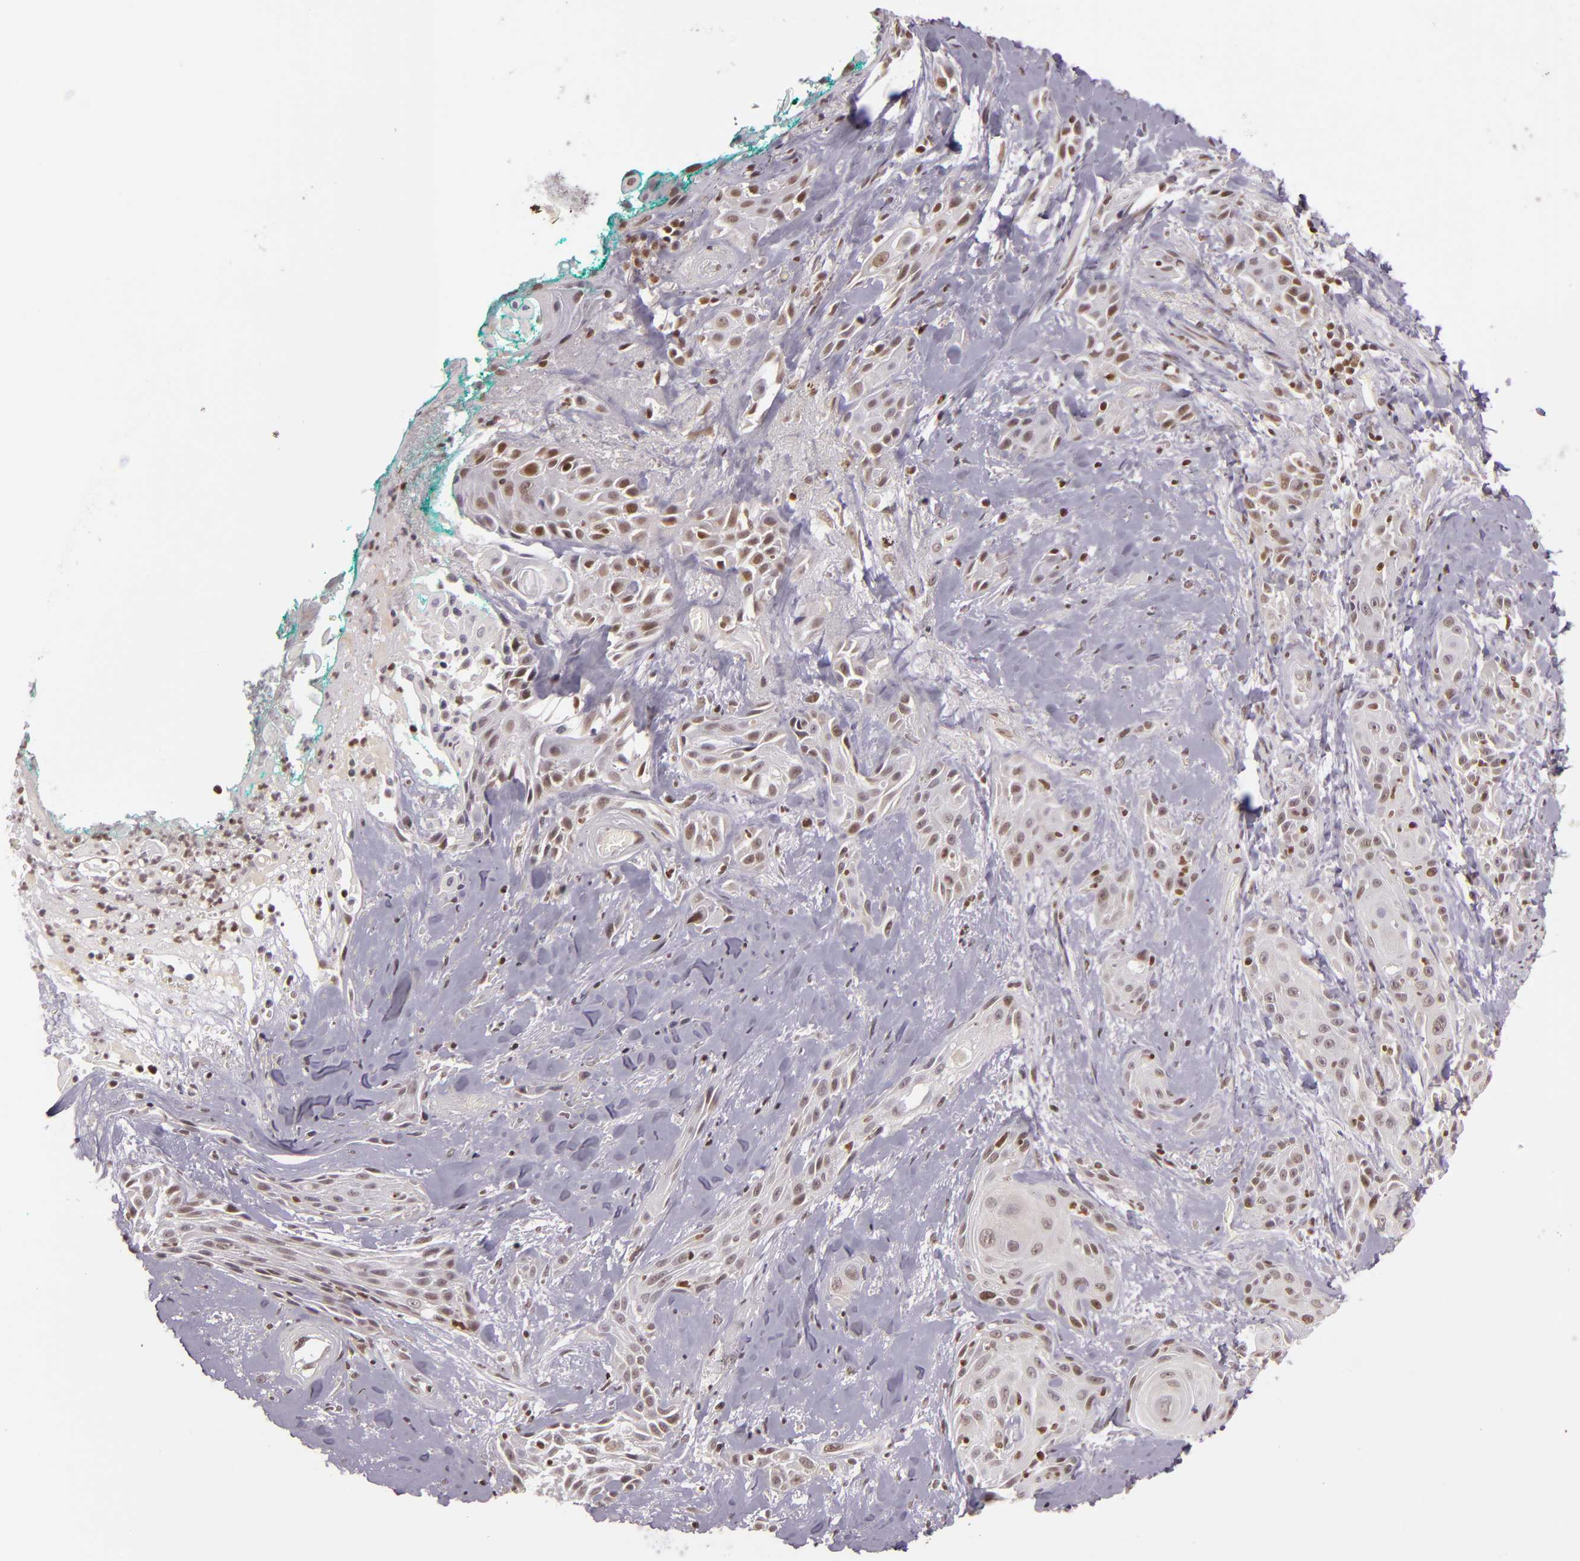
{"staining": {"intensity": "moderate", "quantity": ">75%", "location": "nuclear"}, "tissue": "skin cancer", "cell_type": "Tumor cells", "image_type": "cancer", "snomed": [{"axis": "morphology", "description": "Squamous cell carcinoma, NOS"}, {"axis": "topography", "description": "Skin"}, {"axis": "topography", "description": "Anal"}], "caption": "Immunohistochemical staining of human skin squamous cell carcinoma demonstrates moderate nuclear protein expression in approximately >75% of tumor cells.", "gene": "ZFX", "patient": {"sex": "male", "age": 64}}